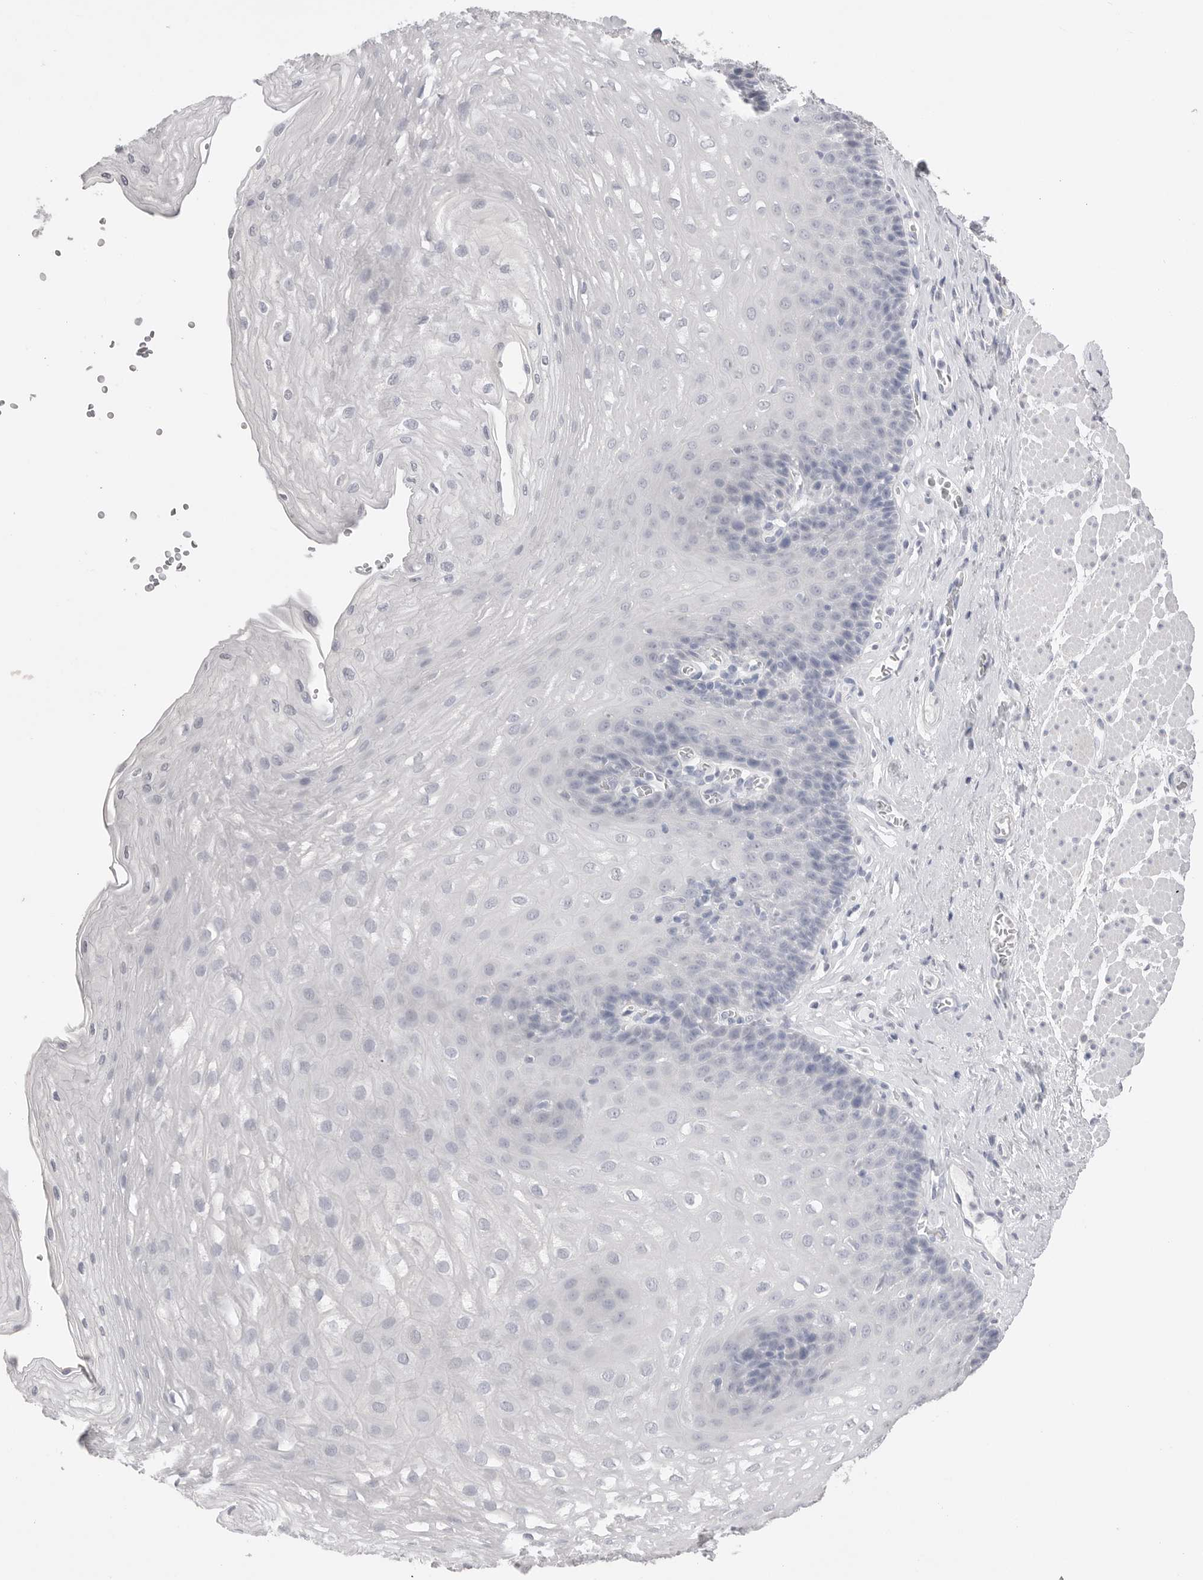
{"staining": {"intensity": "negative", "quantity": "none", "location": "none"}, "tissue": "esophagus", "cell_type": "Squamous epithelial cells", "image_type": "normal", "snomed": [{"axis": "morphology", "description": "Normal tissue, NOS"}, {"axis": "topography", "description": "Esophagus"}], "caption": "Immunohistochemical staining of normal human esophagus reveals no significant positivity in squamous epithelial cells. (DAB immunohistochemistry with hematoxylin counter stain).", "gene": "CPB1", "patient": {"sex": "female", "age": 66}}